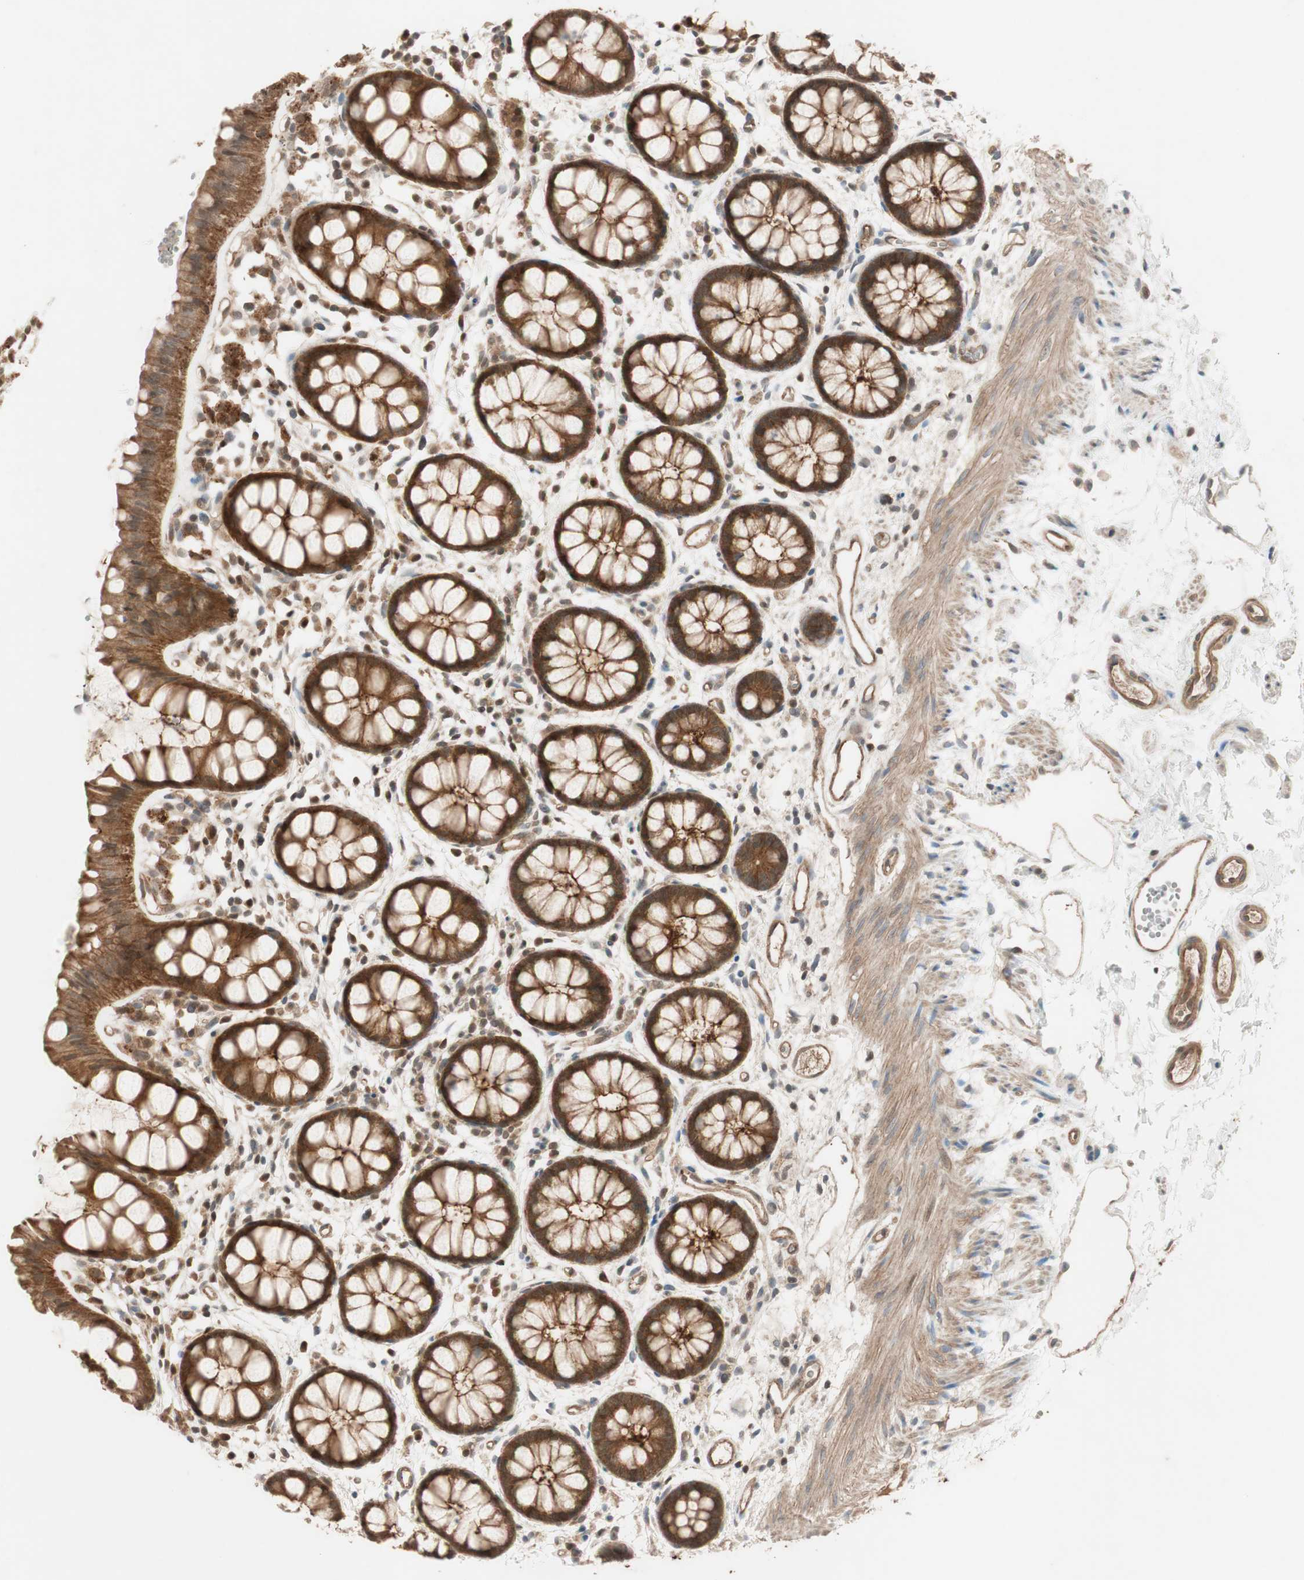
{"staining": {"intensity": "strong", "quantity": ">75%", "location": "cytoplasmic/membranous"}, "tissue": "rectum", "cell_type": "Glandular cells", "image_type": "normal", "snomed": [{"axis": "morphology", "description": "Normal tissue, NOS"}, {"axis": "topography", "description": "Rectum"}], "caption": "Protein analysis of unremarkable rectum shows strong cytoplasmic/membranous positivity in about >75% of glandular cells.", "gene": "EPHA8", "patient": {"sex": "female", "age": 66}}